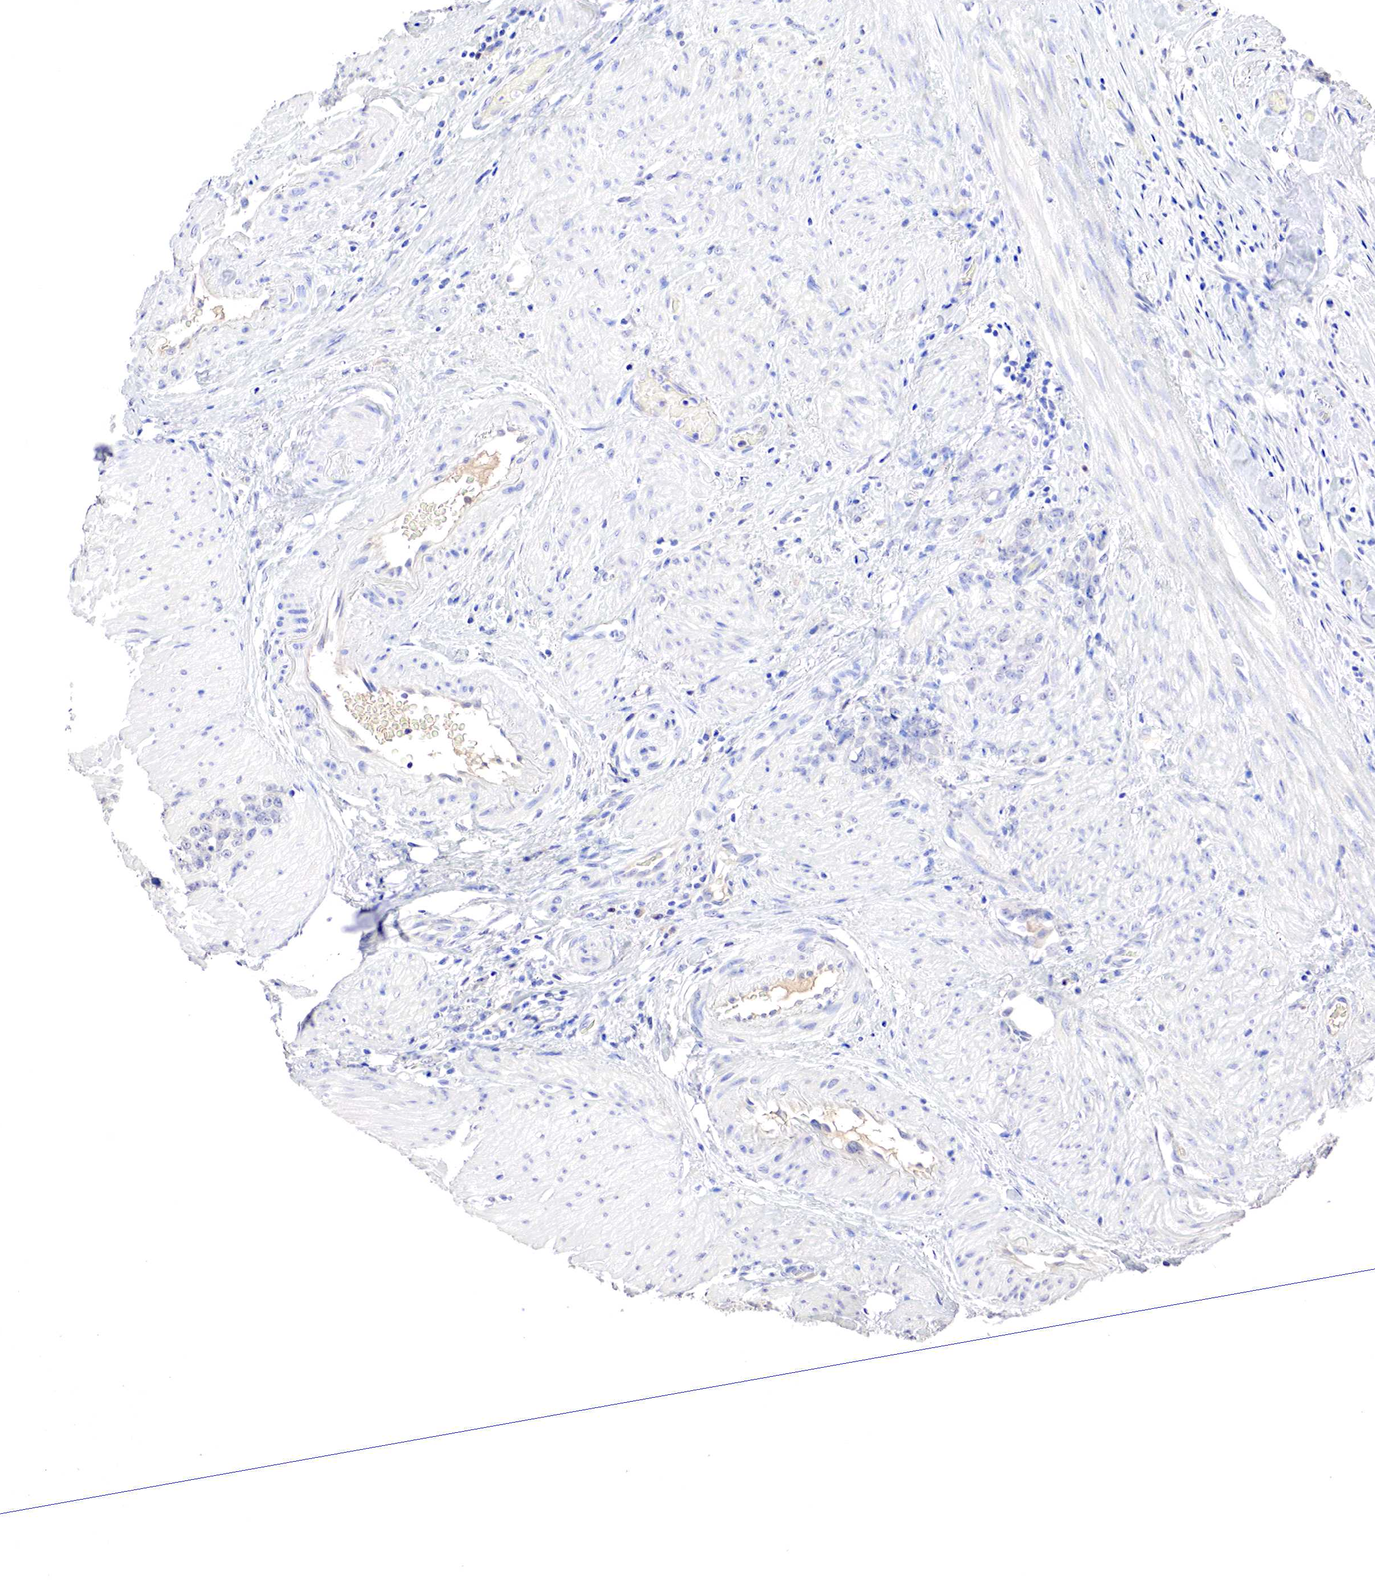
{"staining": {"intensity": "negative", "quantity": "none", "location": "none"}, "tissue": "stomach cancer", "cell_type": "Tumor cells", "image_type": "cancer", "snomed": [{"axis": "morphology", "description": "Adenocarcinoma, NOS"}, {"axis": "topography", "description": "Stomach, lower"}], "caption": "DAB immunohistochemical staining of human stomach cancer displays no significant positivity in tumor cells.", "gene": "GATA1", "patient": {"sex": "male", "age": 88}}